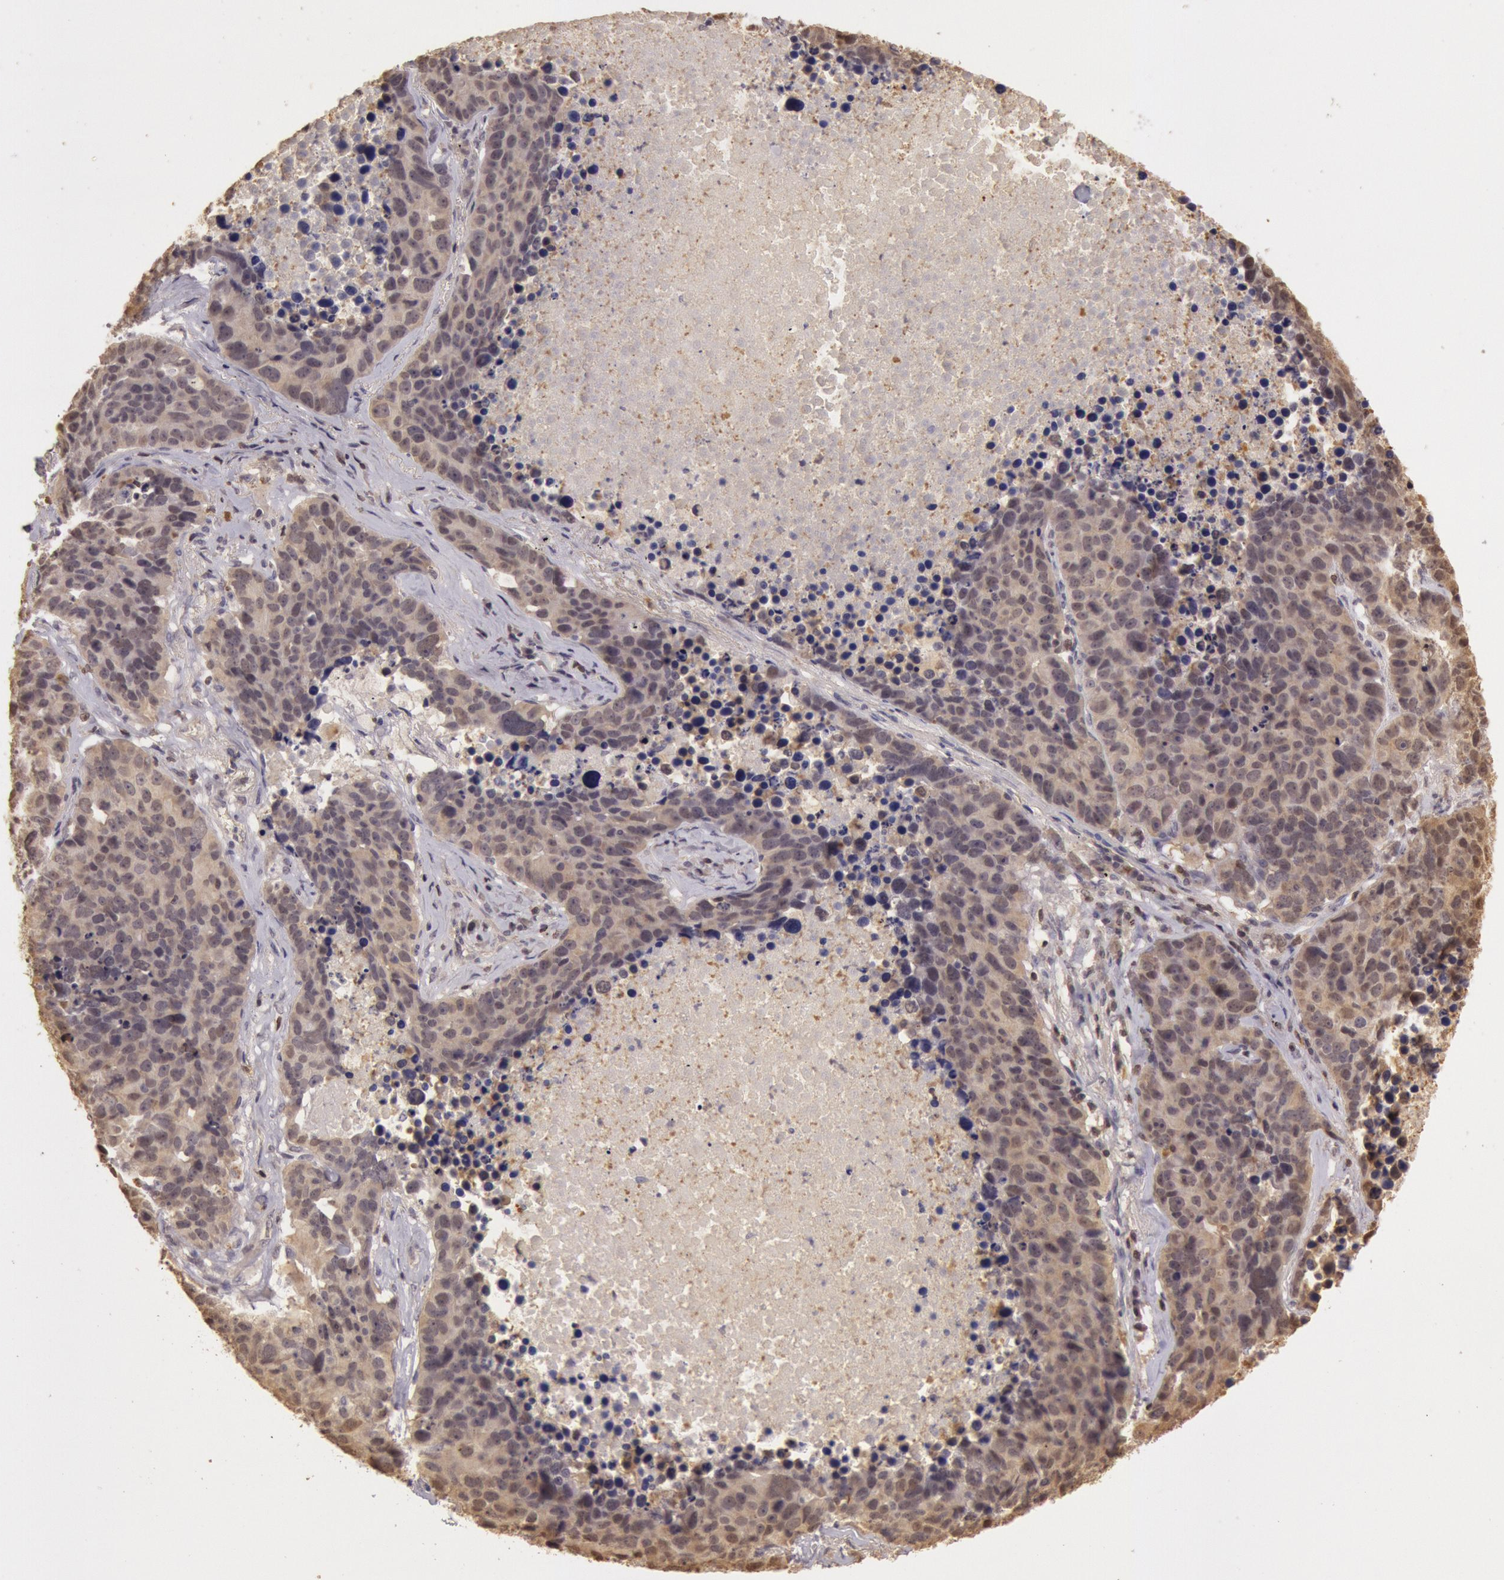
{"staining": {"intensity": "weak", "quantity": "<25%", "location": "cytoplasmic/membranous,nuclear"}, "tissue": "lung cancer", "cell_type": "Tumor cells", "image_type": "cancer", "snomed": [{"axis": "morphology", "description": "Carcinoid, malignant, NOS"}, {"axis": "topography", "description": "Lung"}], "caption": "Tumor cells are negative for protein expression in human lung cancer.", "gene": "SOD1", "patient": {"sex": "male", "age": 60}}